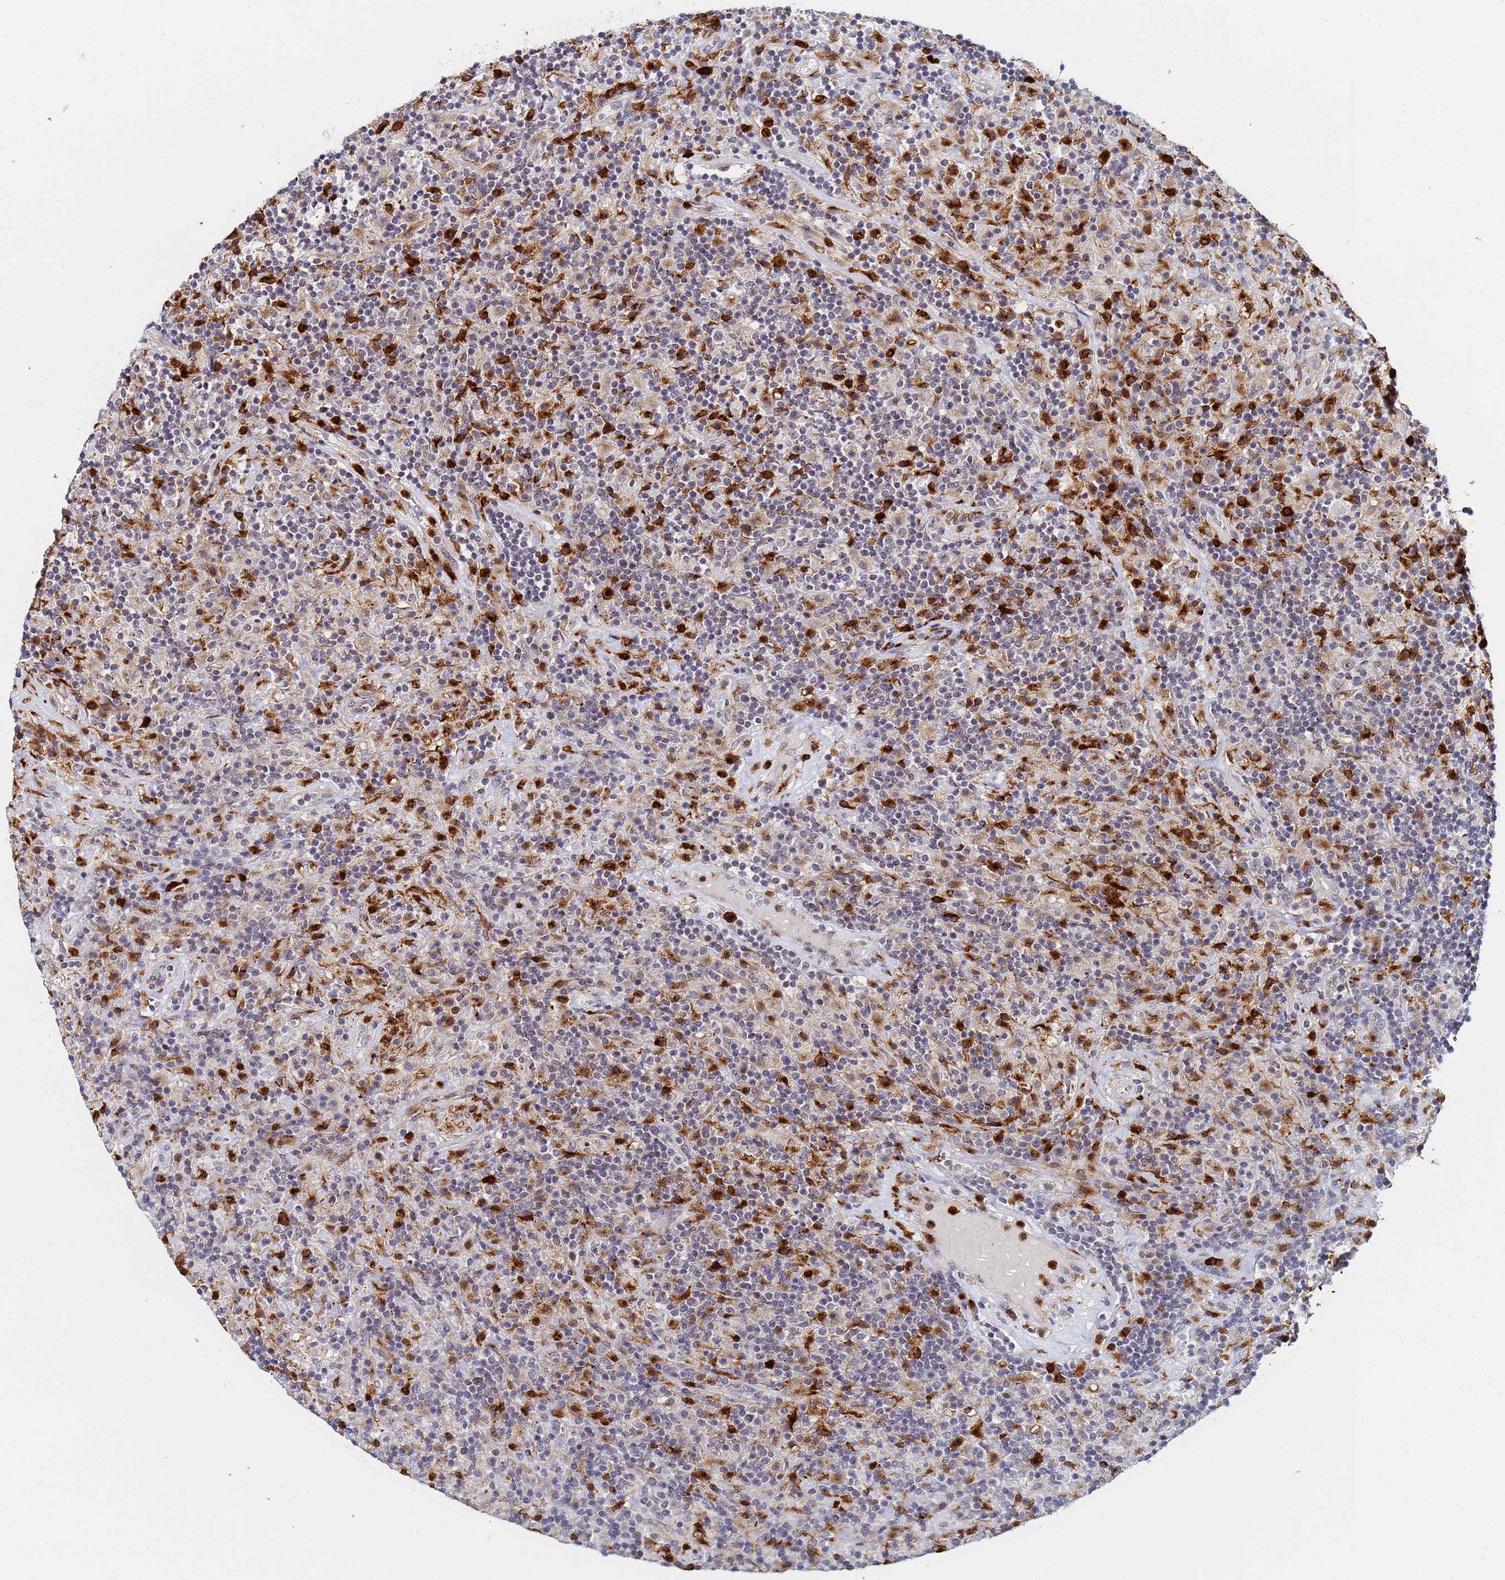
{"staining": {"intensity": "weak", "quantity": "25%-75%", "location": "nuclear"}, "tissue": "lymphoma", "cell_type": "Tumor cells", "image_type": "cancer", "snomed": [{"axis": "morphology", "description": "Hodgkin's disease, NOS"}, {"axis": "topography", "description": "Lymph node"}], "caption": "Immunohistochemistry (DAB (3,3'-diaminobenzidine)) staining of Hodgkin's disease displays weak nuclear protein staining in approximately 25%-75% of tumor cells.", "gene": "MTCL1", "patient": {"sex": "male", "age": 70}}